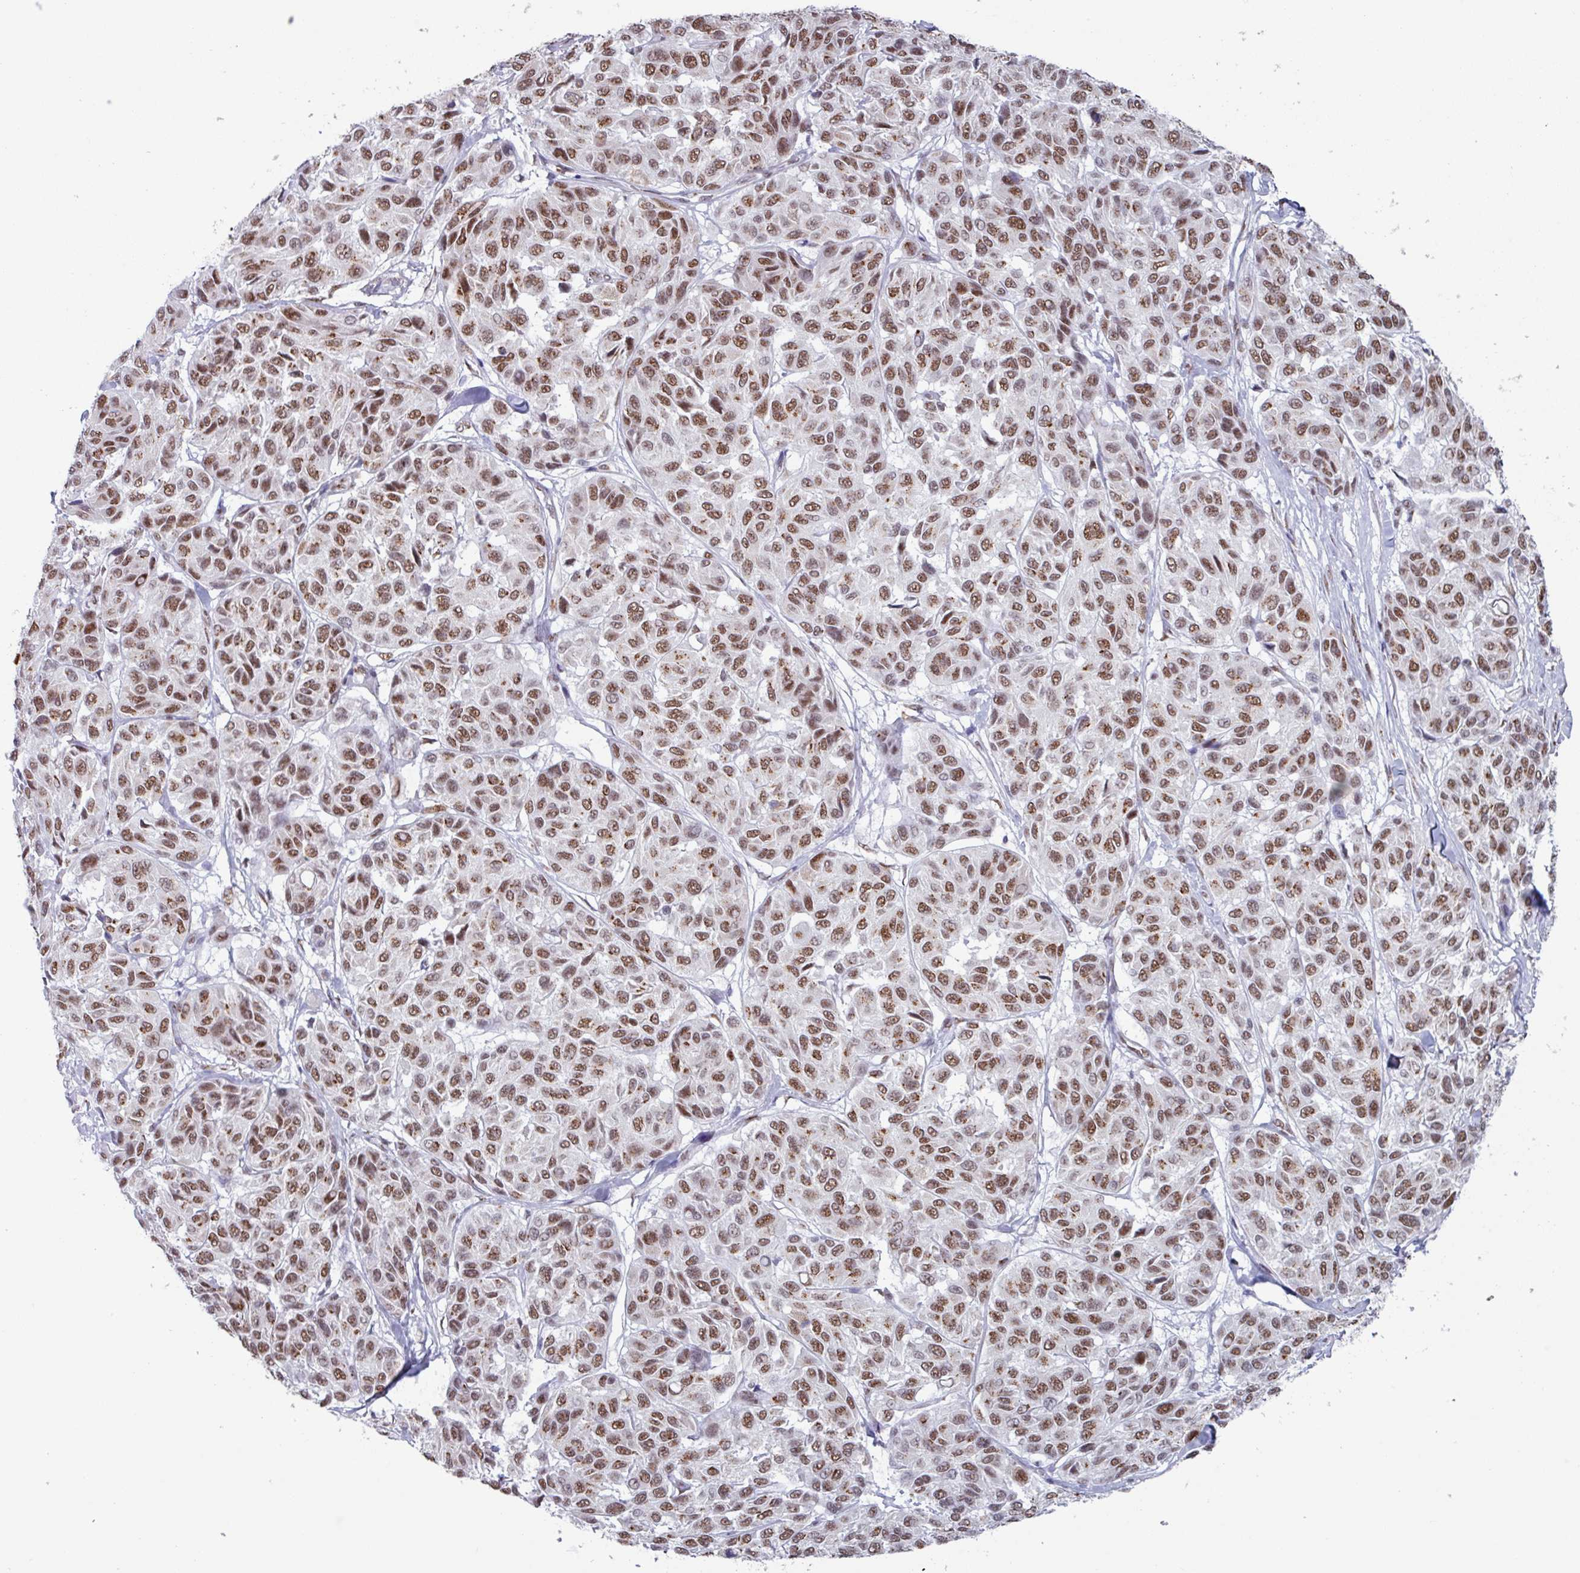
{"staining": {"intensity": "moderate", "quantity": ">75%", "location": "nuclear"}, "tissue": "melanoma", "cell_type": "Tumor cells", "image_type": "cancer", "snomed": [{"axis": "morphology", "description": "Malignant melanoma, NOS"}, {"axis": "topography", "description": "Skin"}], "caption": "Immunohistochemical staining of melanoma shows medium levels of moderate nuclear positivity in approximately >75% of tumor cells. Using DAB (brown) and hematoxylin (blue) stains, captured at high magnification using brightfield microscopy.", "gene": "PUF60", "patient": {"sex": "female", "age": 66}}